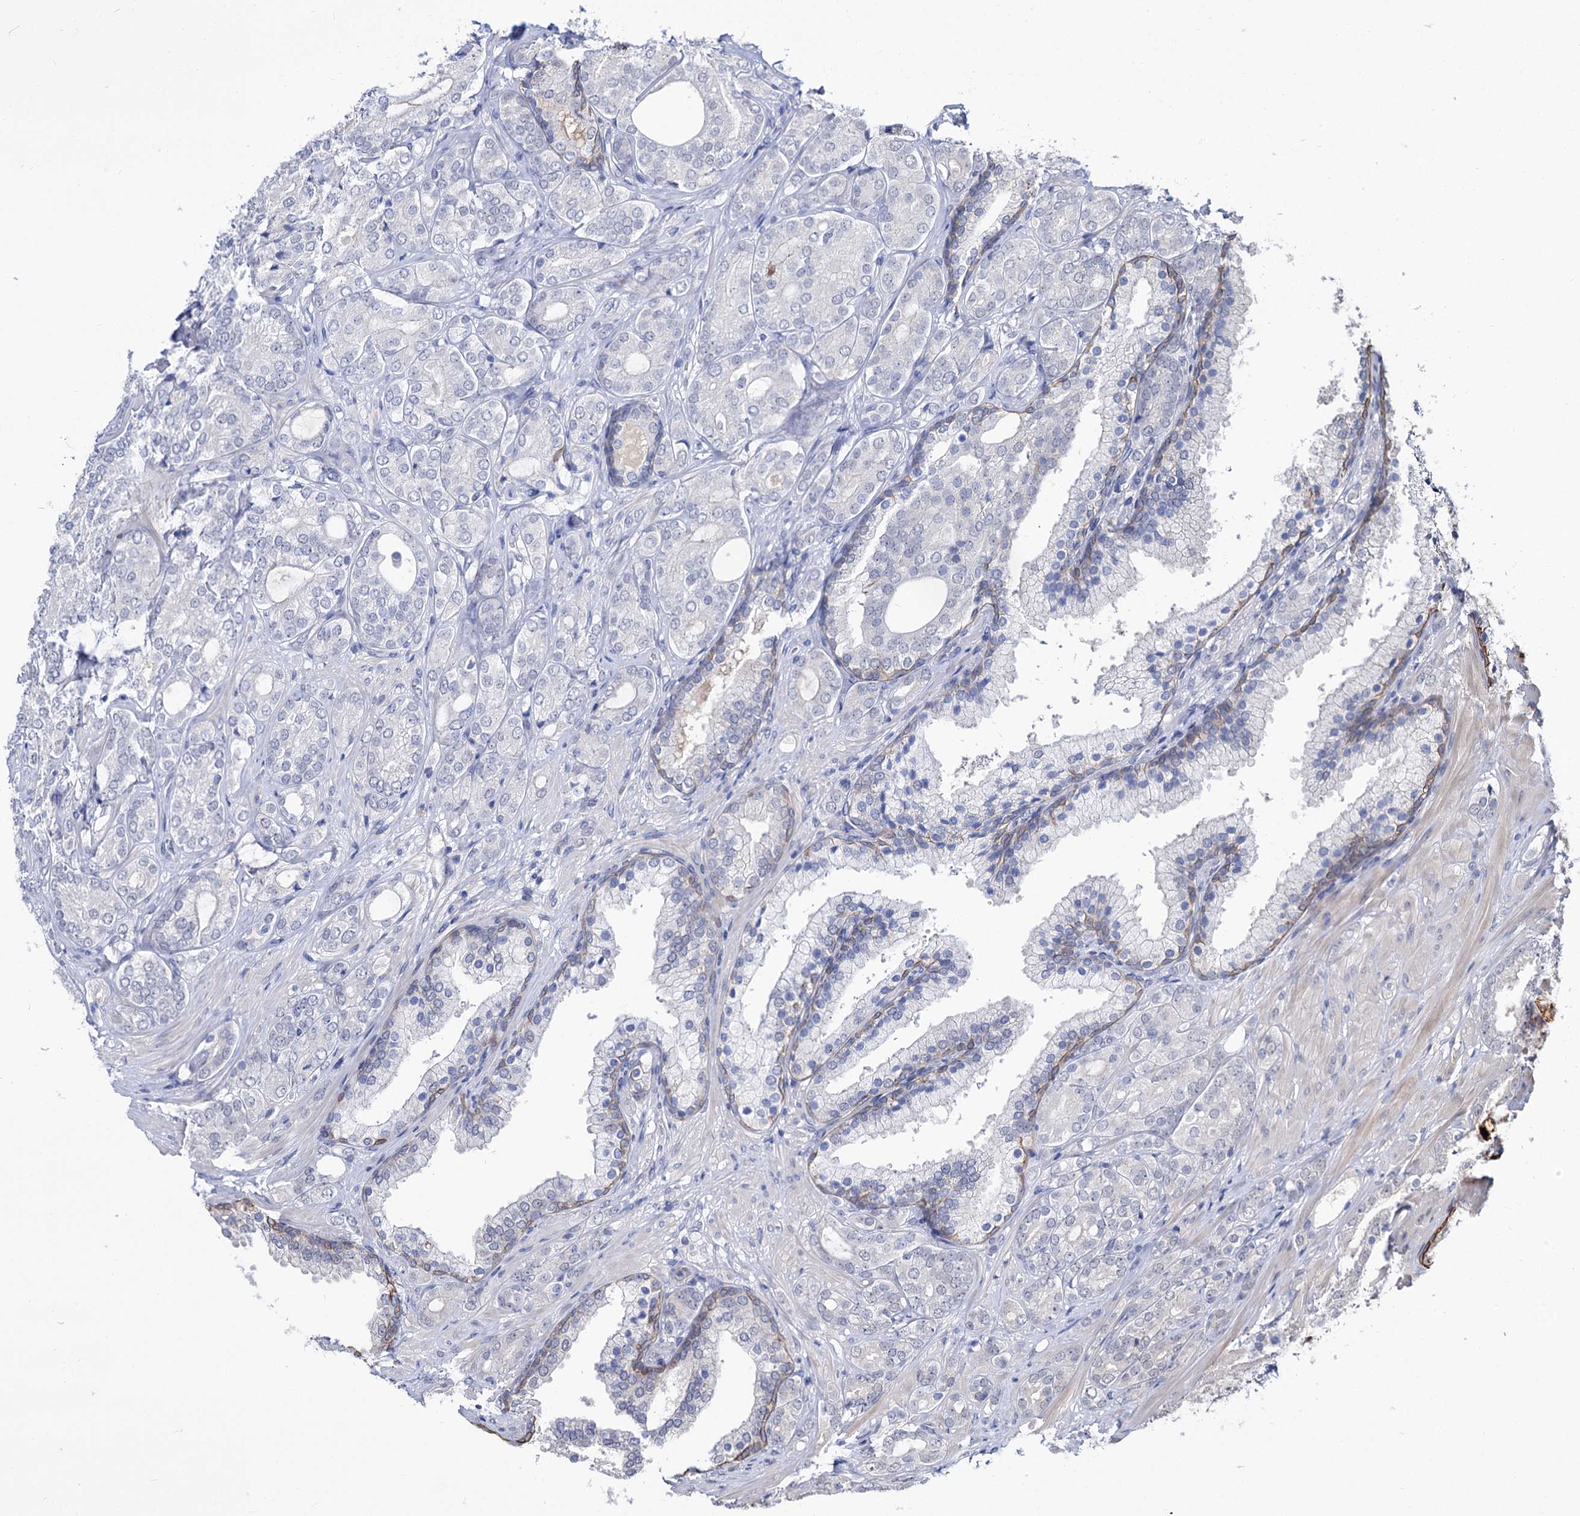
{"staining": {"intensity": "negative", "quantity": "none", "location": "none"}, "tissue": "prostate cancer", "cell_type": "Tumor cells", "image_type": "cancer", "snomed": [{"axis": "morphology", "description": "Adenocarcinoma, High grade"}, {"axis": "topography", "description": "Prostate"}], "caption": "Immunohistochemistry image of human prostate high-grade adenocarcinoma stained for a protein (brown), which displays no staining in tumor cells. The staining is performed using DAB brown chromogen with nuclei counter-stained in using hematoxylin.", "gene": "NEK10", "patient": {"sex": "male", "age": 60}}